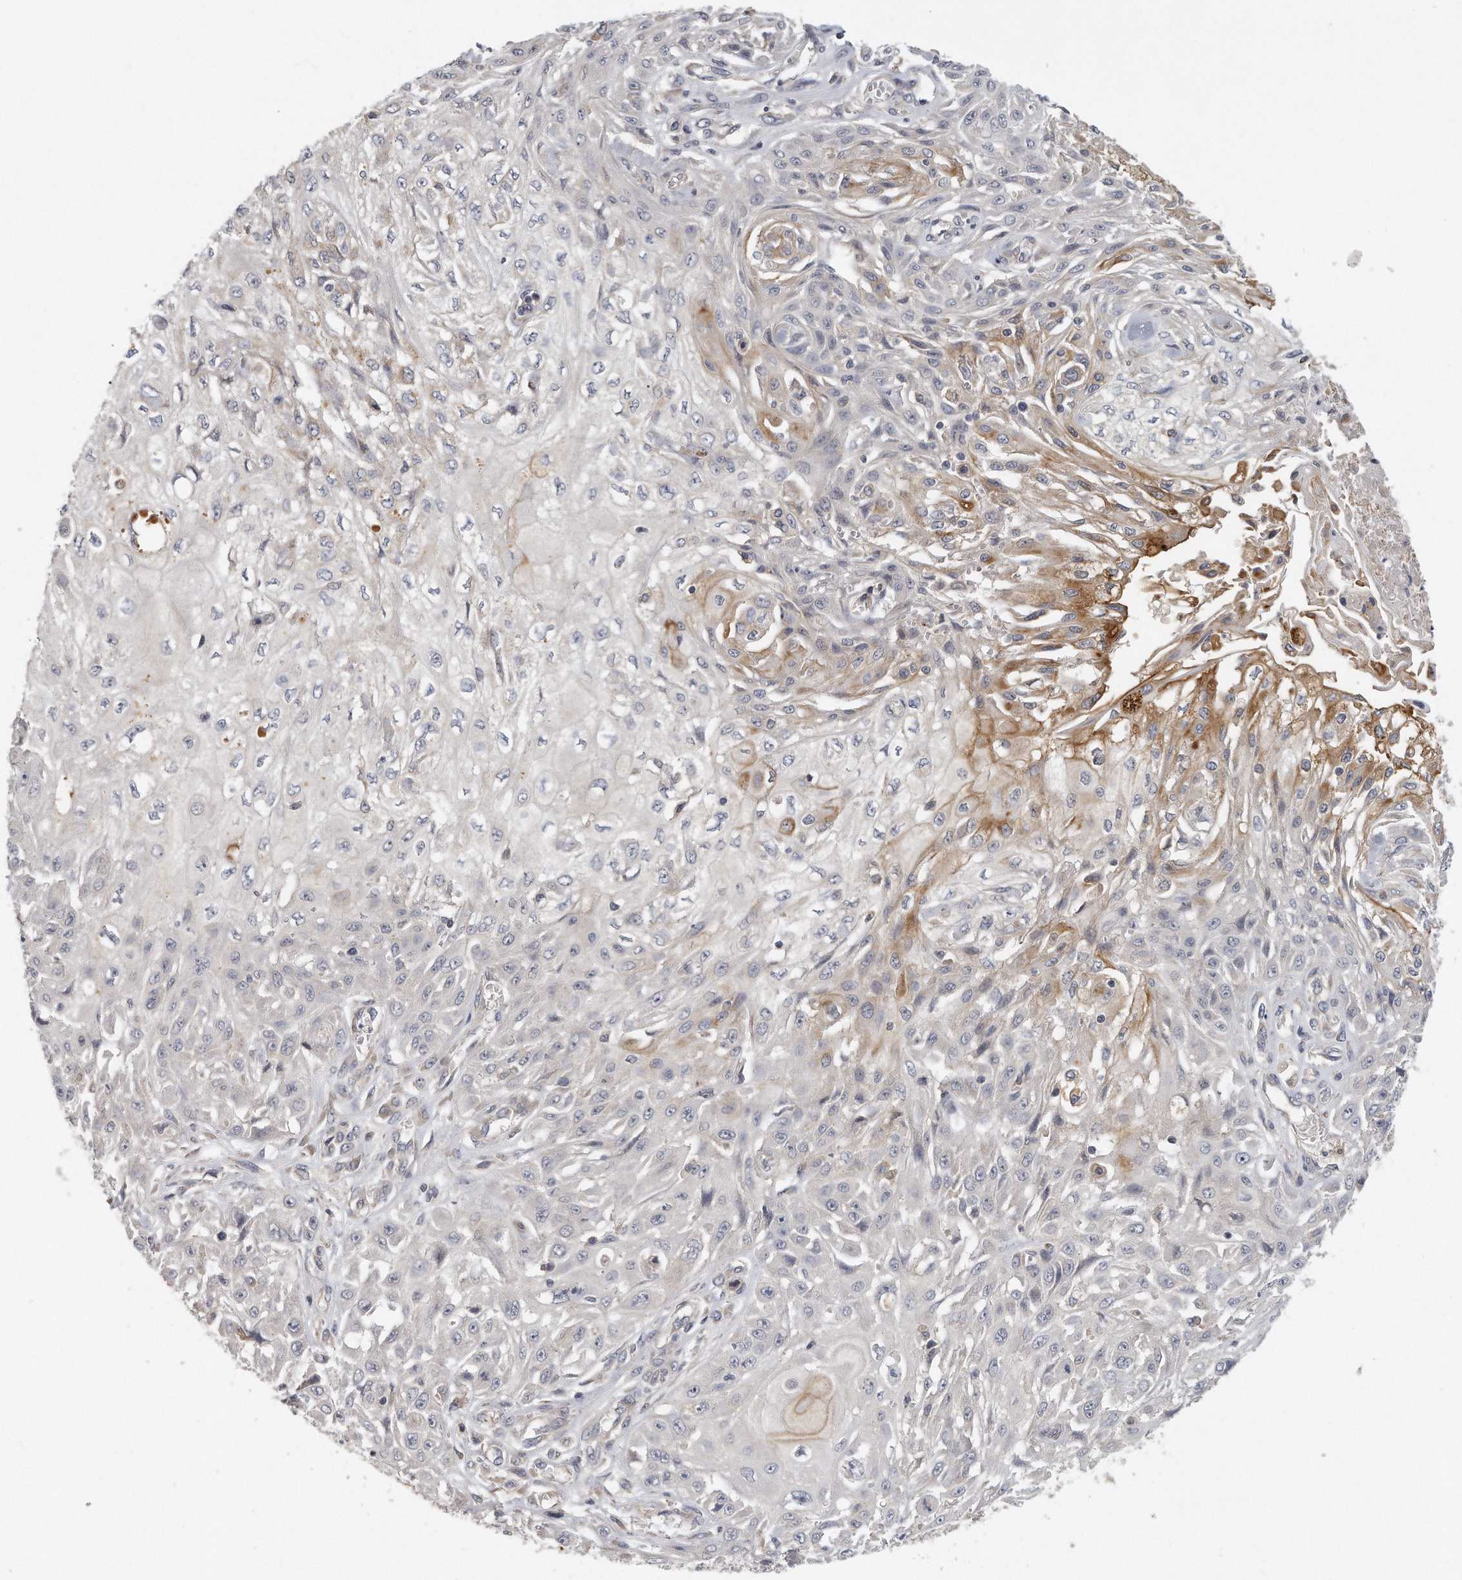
{"staining": {"intensity": "moderate", "quantity": "<25%", "location": "cytoplasmic/membranous"}, "tissue": "skin cancer", "cell_type": "Tumor cells", "image_type": "cancer", "snomed": [{"axis": "morphology", "description": "Squamous cell carcinoma, NOS"}, {"axis": "morphology", "description": "Squamous cell carcinoma, metastatic, NOS"}, {"axis": "topography", "description": "Skin"}, {"axis": "topography", "description": "Lymph node"}], "caption": "Skin cancer (squamous cell carcinoma) stained for a protein exhibits moderate cytoplasmic/membranous positivity in tumor cells.", "gene": "TRAPPC14", "patient": {"sex": "male", "age": 75}}